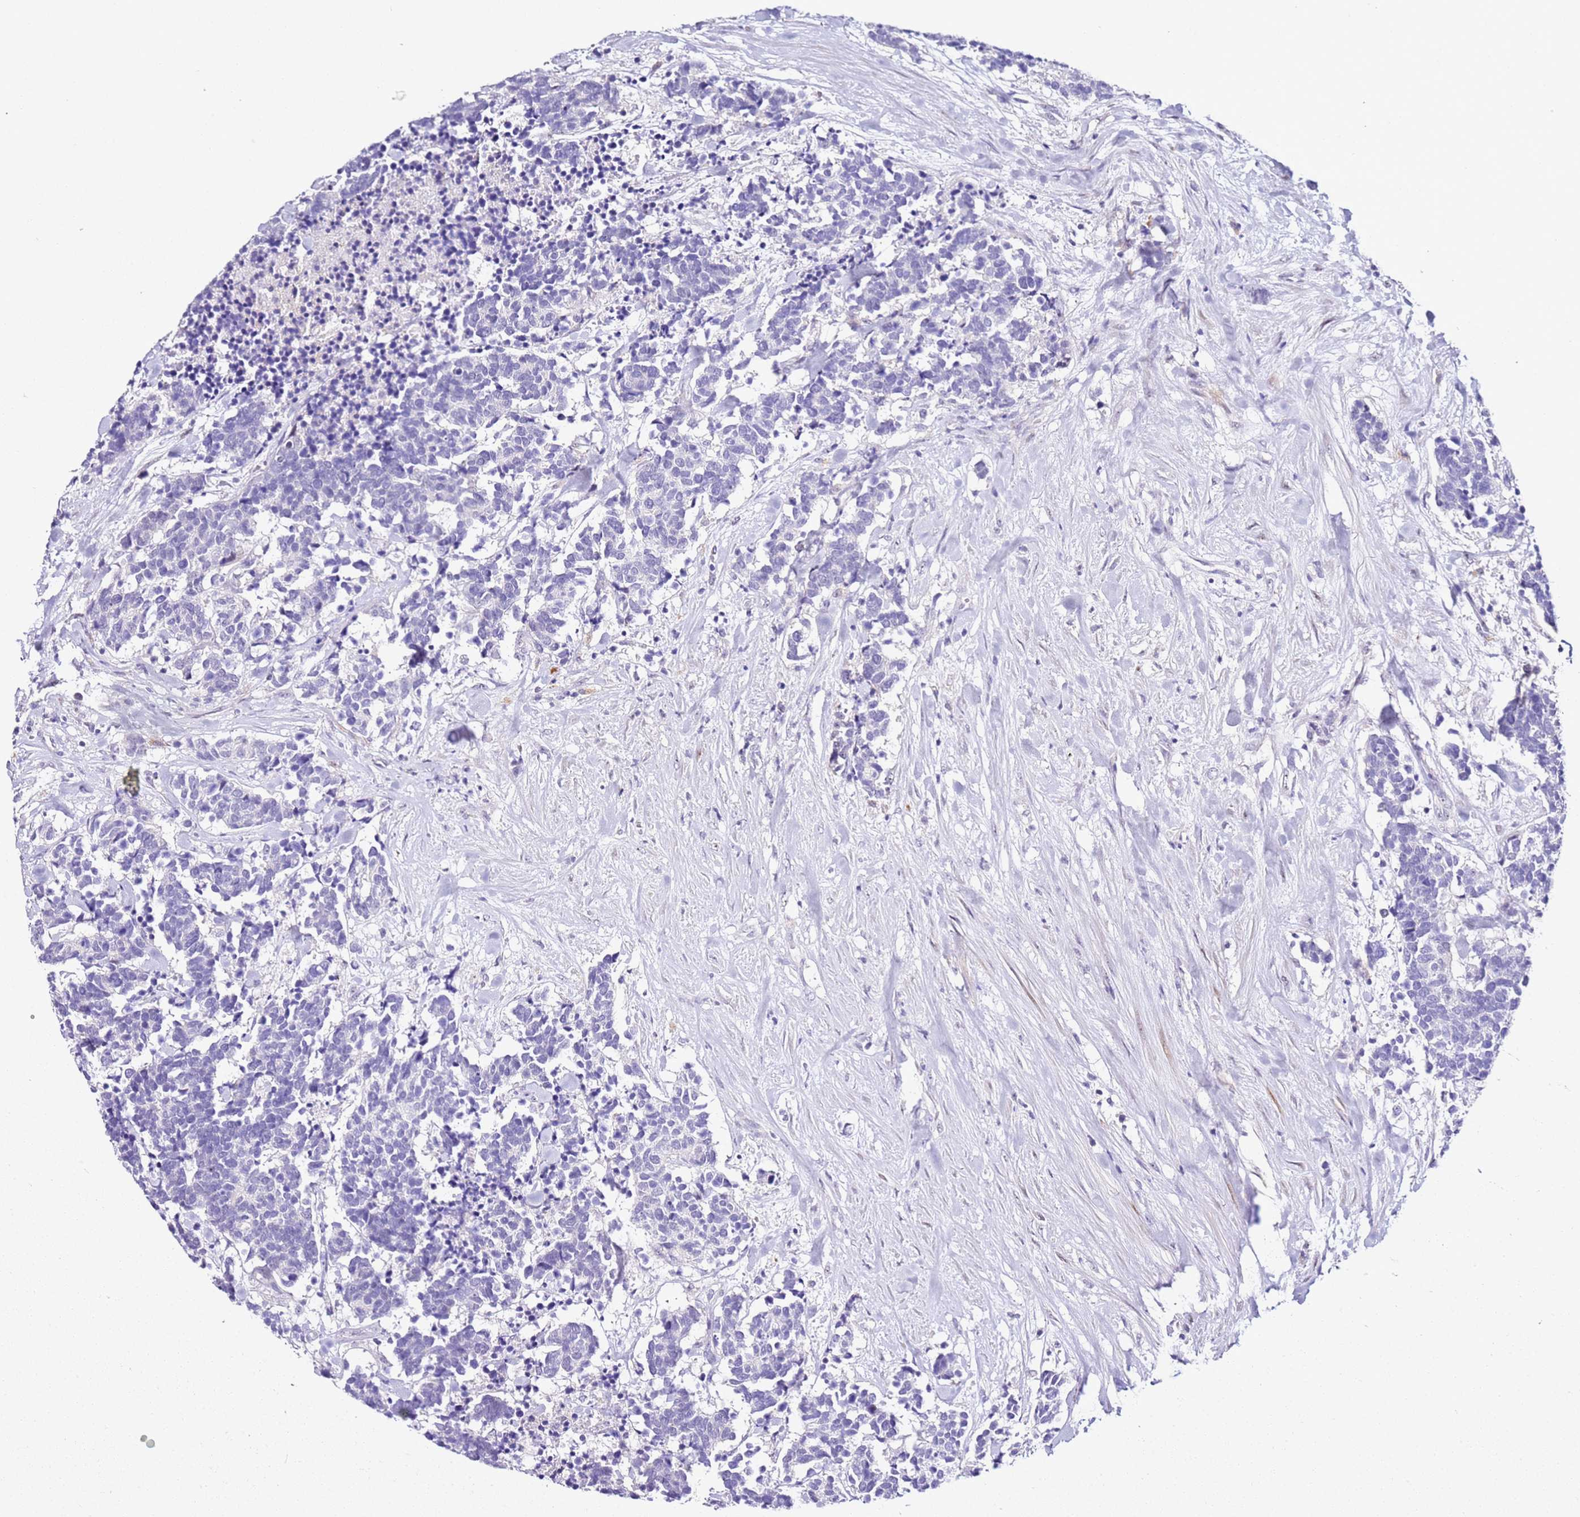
{"staining": {"intensity": "negative", "quantity": "none", "location": "none"}, "tissue": "carcinoid", "cell_type": "Tumor cells", "image_type": "cancer", "snomed": [{"axis": "morphology", "description": "Carcinoma, NOS"}, {"axis": "morphology", "description": "Carcinoid, malignant, NOS"}, {"axis": "topography", "description": "Prostate"}], "caption": "Immunohistochemical staining of human carcinoma reveals no significant positivity in tumor cells.", "gene": "HGD", "patient": {"sex": "male", "age": 57}}